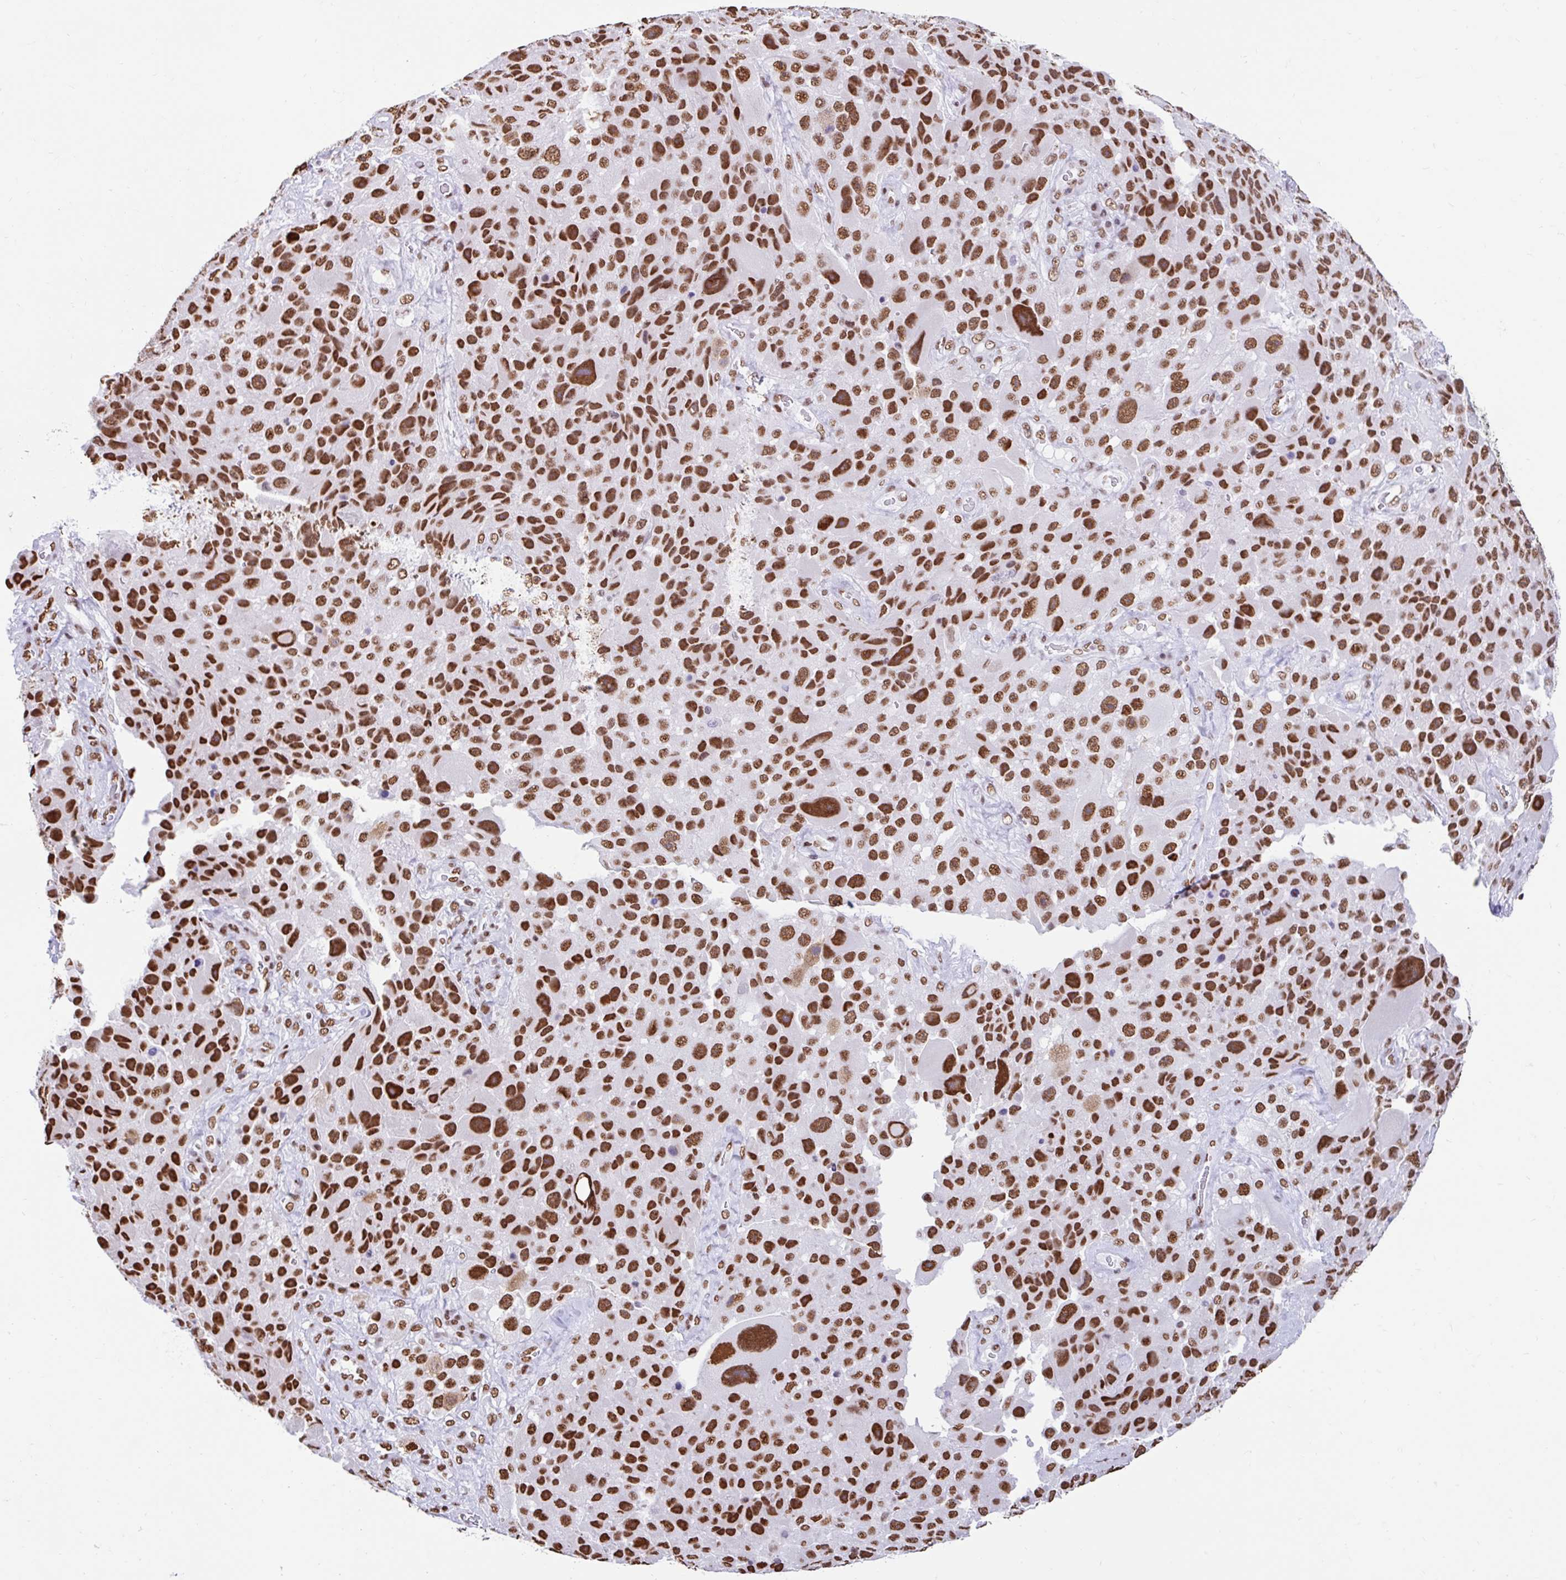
{"staining": {"intensity": "strong", "quantity": ">75%", "location": "nuclear"}, "tissue": "melanoma", "cell_type": "Tumor cells", "image_type": "cancer", "snomed": [{"axis": "morphology", "description": "Malignant melanoma, Metastatic site"}, {"axis": "topography", "description": "Lymph node"}], "caption": "The immunohistochemical stain highlights strong nuclear expression in tumor cells of melanoma tissue. (brown staining indicates protein expression, while blue staining denotes nuclei).", "gene": "KHDRBS1", "patient": {"sex": "male", "age": 62}}